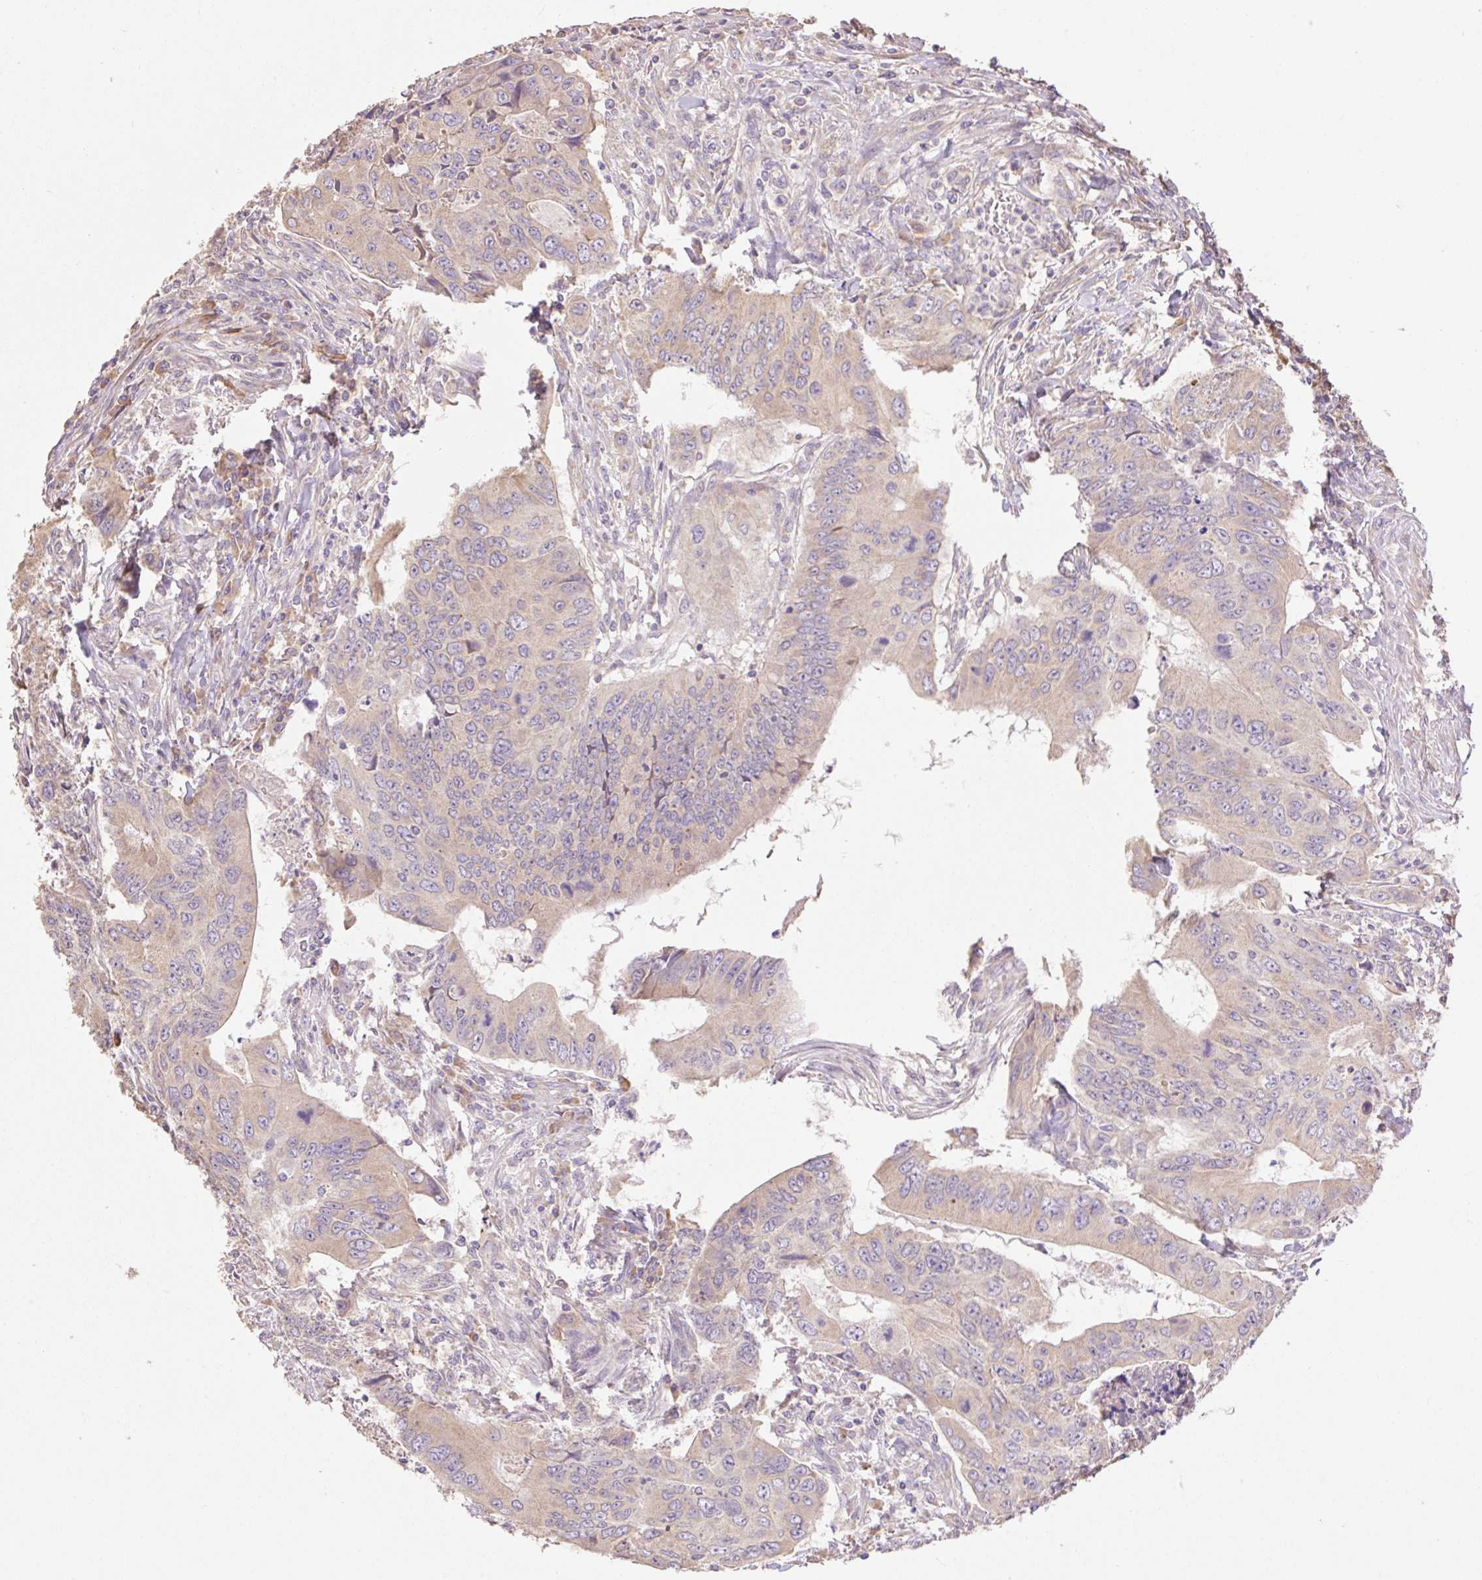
{"staining": {"intensity": "weak", "quantity": "<25%", "location": "cytoplasmic/membranous"}, "tissue": "colorectal cancer", "cell_type": "Tumor cells", "image_type": "cancer", "snomed": [{"axis": "morphology", "description": "Adenocarcinoma, NOS"}, {"axis": "topography", "description": "Colon"}], "caption": "This image is of colorectal cancer stained with immunohistochemistry (IHC) to label a protein in brown with the nuclei are counter-stained blue. There is no expression in tumor cells.", "gene": "DESI1", "patient": {"sex": "male", "age": 53}}